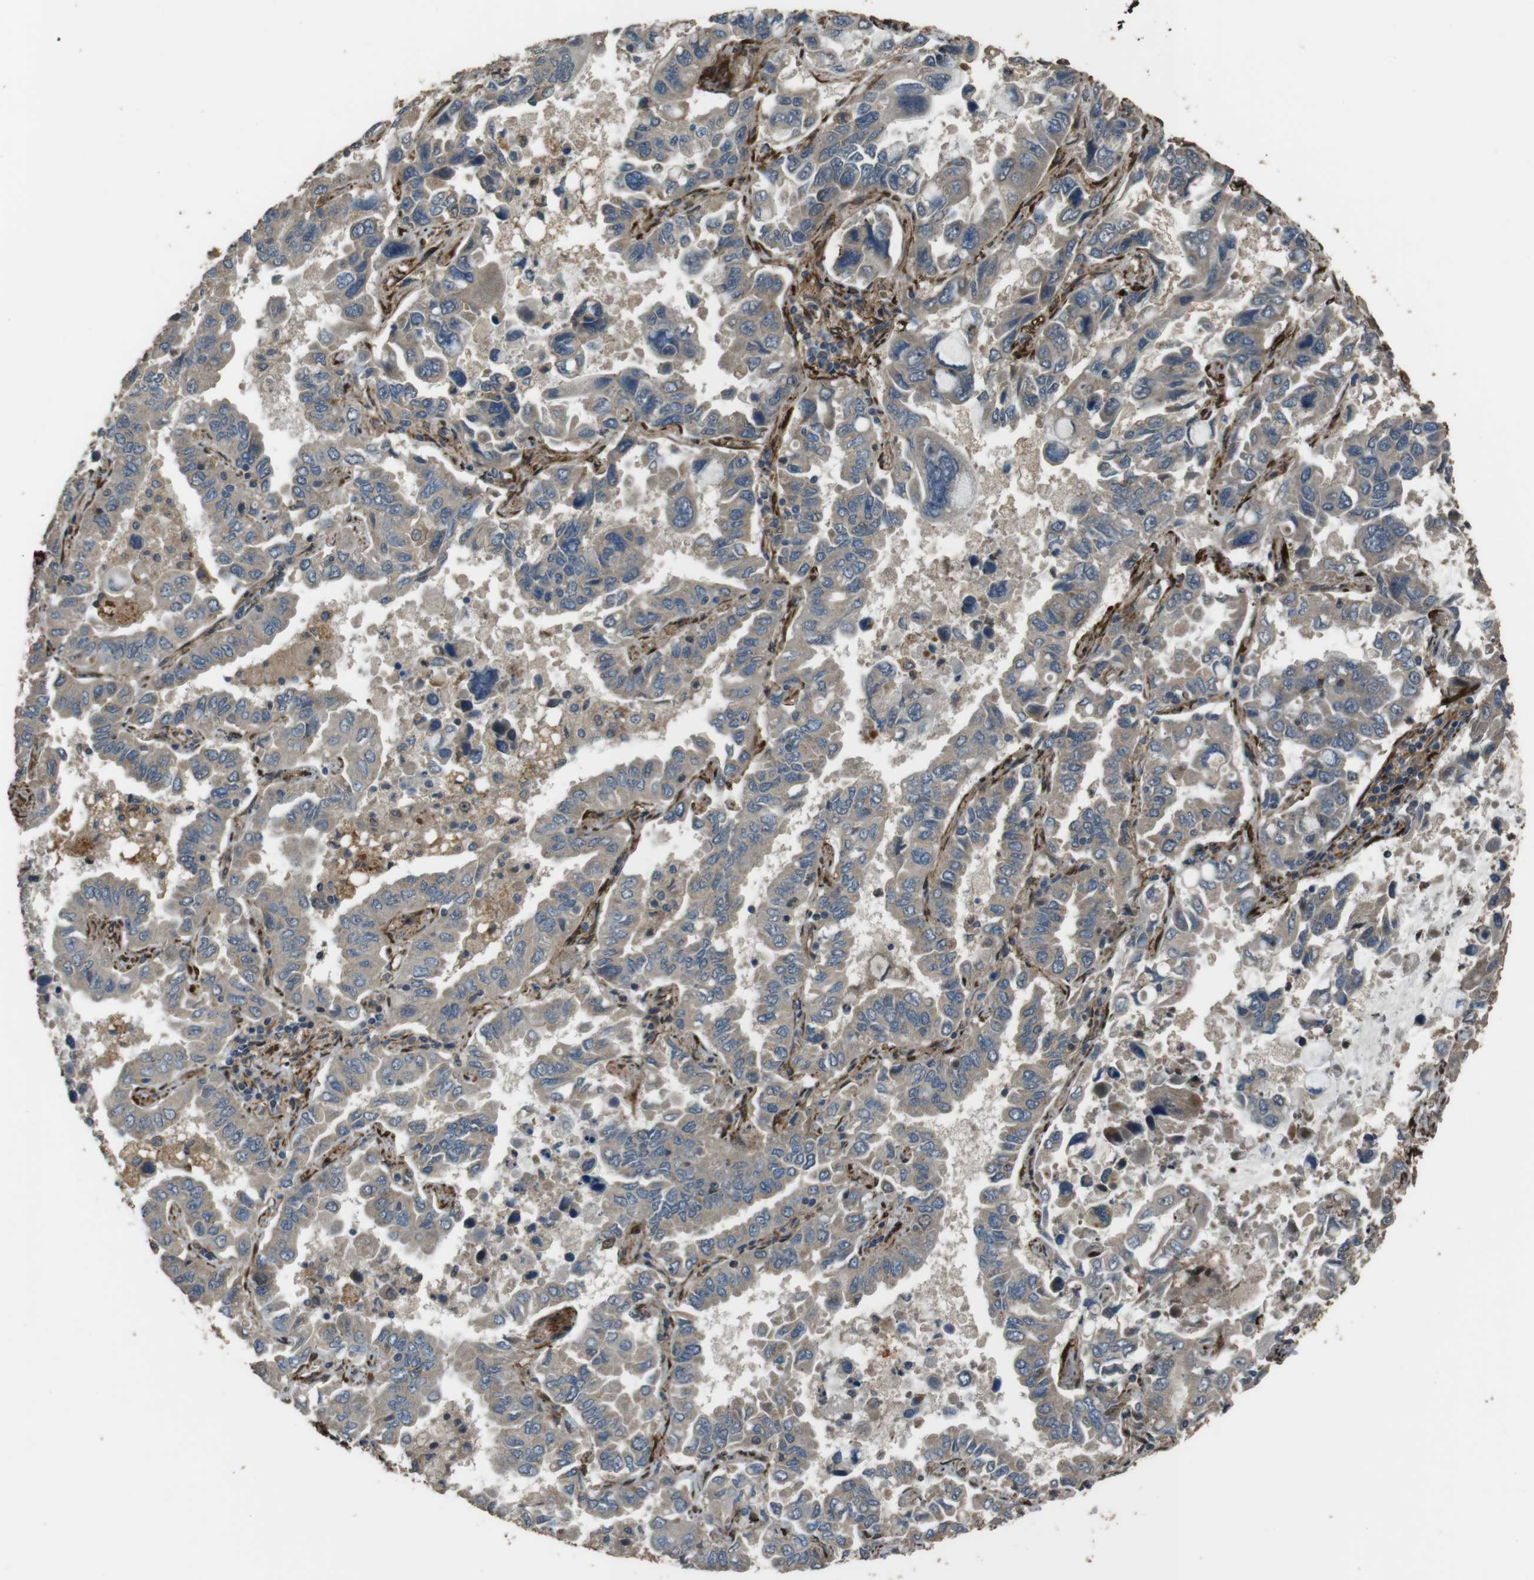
{"staining": {"intensity": "weak", "quantity": "<25%", "location": "cytoplasmic/membranous"}, "tissue": "lung cancer", "cell_type": "Tumor cells", "image_type": "cancer", "snomed": [{"axis": "morphology", "description": "Adenocarcinoma, NOS"}, {"axis": "topography", "description": "Lung"}], "caption": "Immunohistochemistry photomicrograph of human lung adenocarcinoma stained for a protein (brown), which shows no expression in tumor cells.", "gene": "MSRB3", "patient": {"sex": "male", "age": 64}}